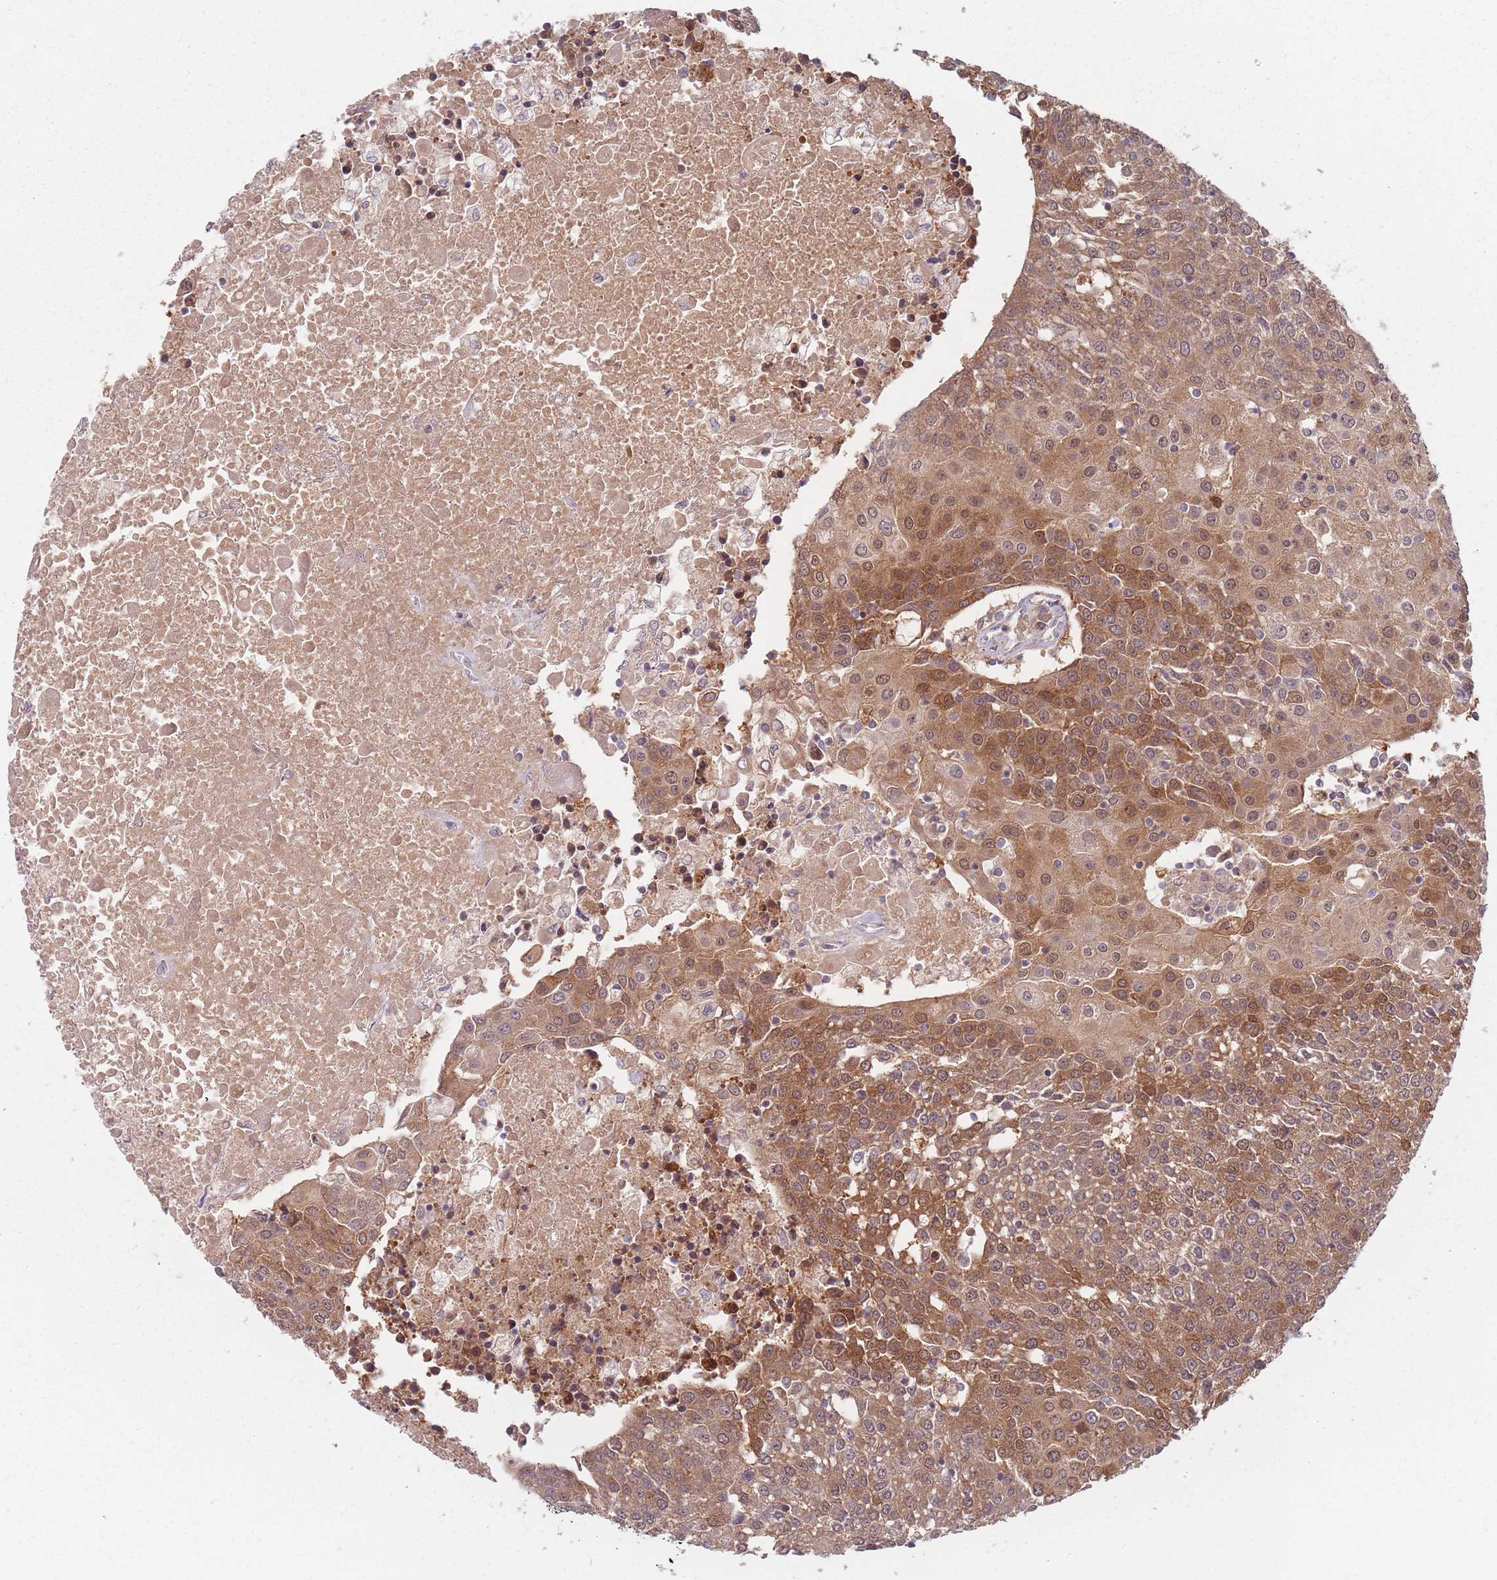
{"staining": {"intensity": "moderate", "quantity": ">75%", "location": "cytoplasmic/membranous,nuclear"}, "tissue": "urothelial cancer", "cell_type": "Tumor cells", "image_type": "cancer", "snomed": [{"axis": "morphology", "description": "Urothelial carcinoma, High grade"}, {"axis": "topography", "description": "Urinary bladder"}], "caption": "Urothelial carcinoma (high-grade) tissue displays moderate cytoplasmic/membranous and nuclear expression in approximately >75% of tumor cells The protein of interest is shown in brown color, while the nuclei are stained blue.", "gene": "NAXE", "patient": {"sex": "female", "age": 85}}